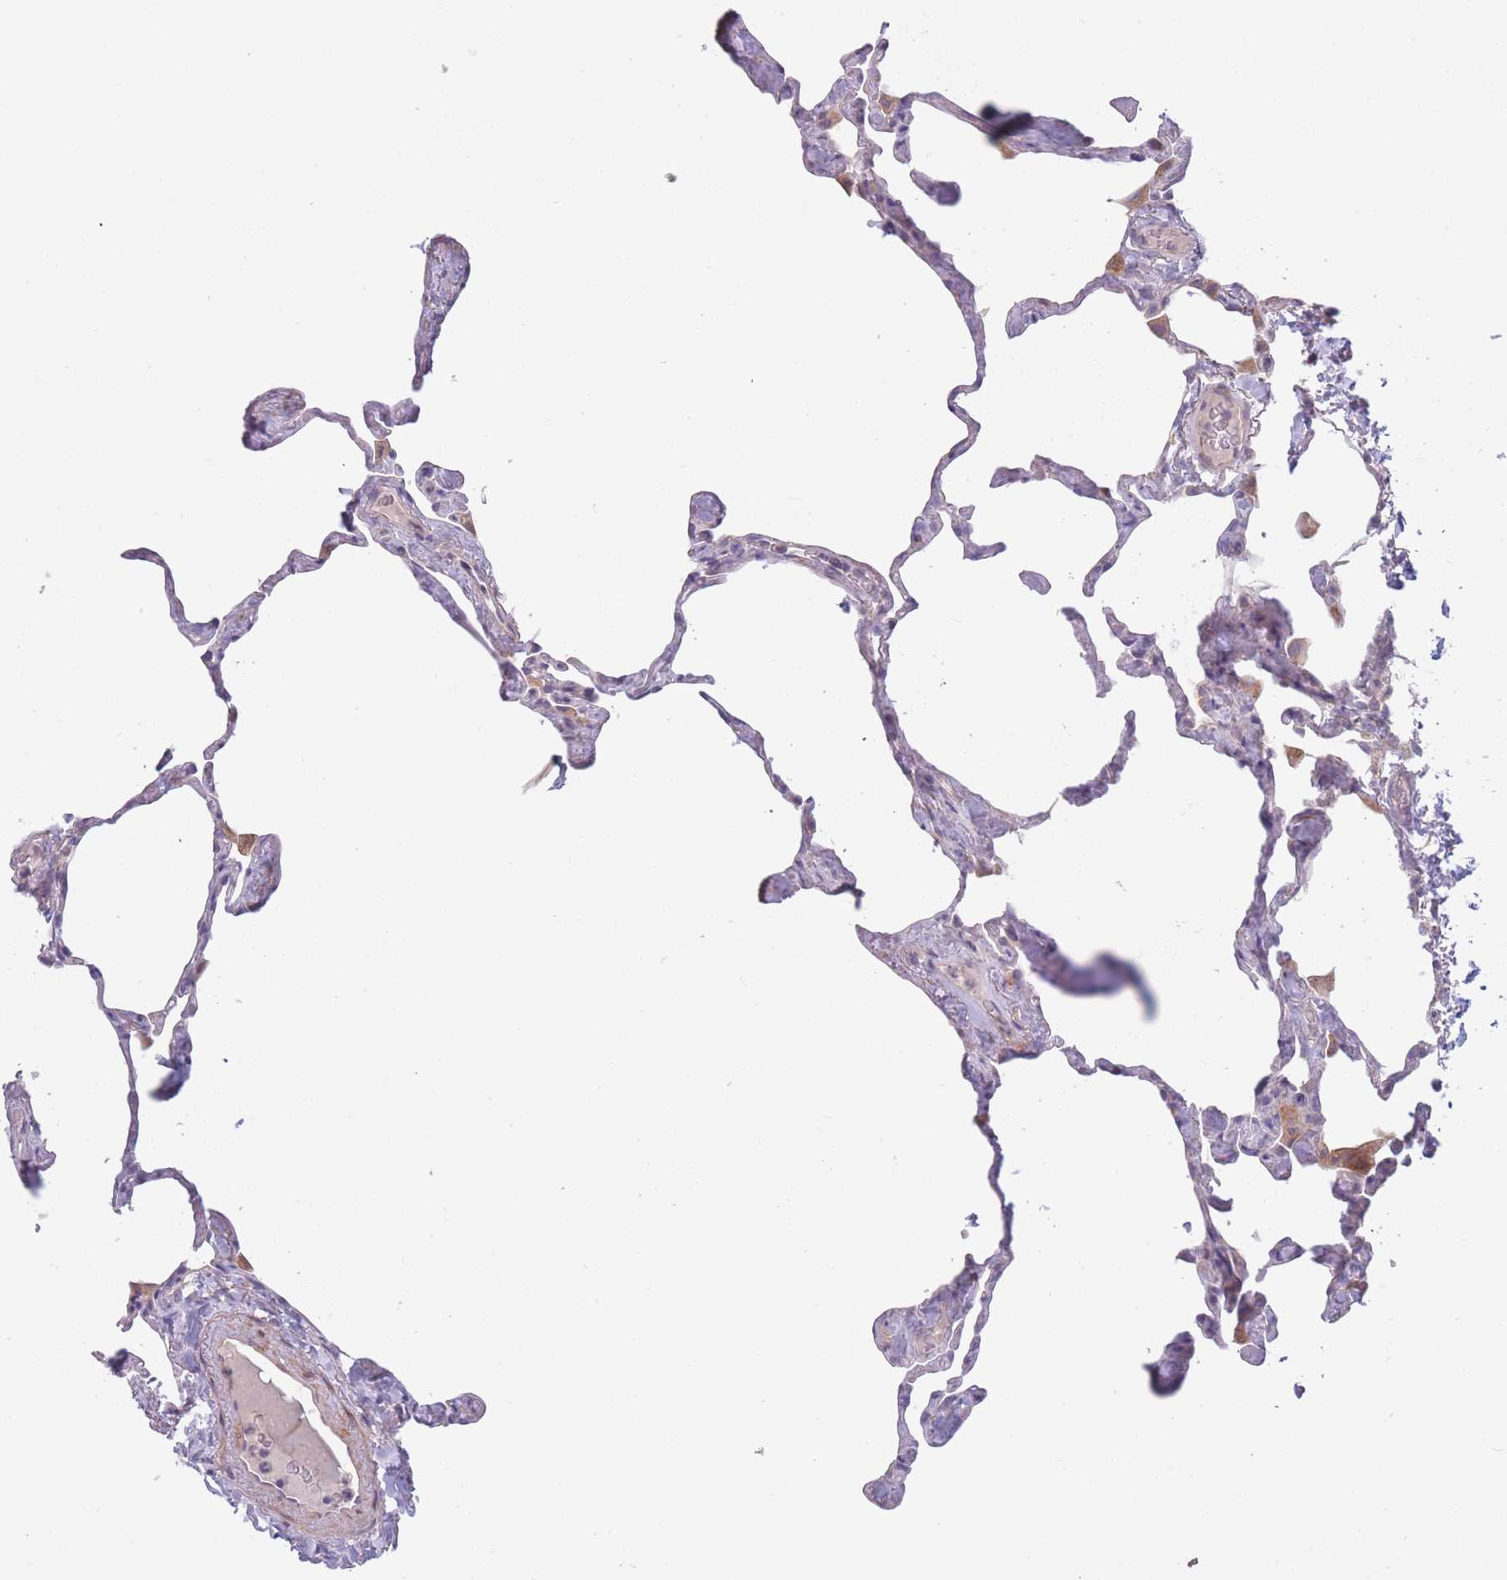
{"staining": {"intensity": "negative", "quantity": "none", "location": "none"}, "tissue": "lung", "cell_type": "Alveolar cells", "image_type": "normal", "snomed": [{"axis": "morphology", "description": "Normal tissue, NOS"}, {"axis": "topography", "description": "Lung"}], "caption": "Immunohistochemistry (IHC) photomicrograph of normal lung: human lung stained with DAB (3,3'-diaminobenzidine) exhibits no significant protein expression in alveolar cells.", "gene": "CCNQ", "patient": {"sex": "male", "age": 65}}